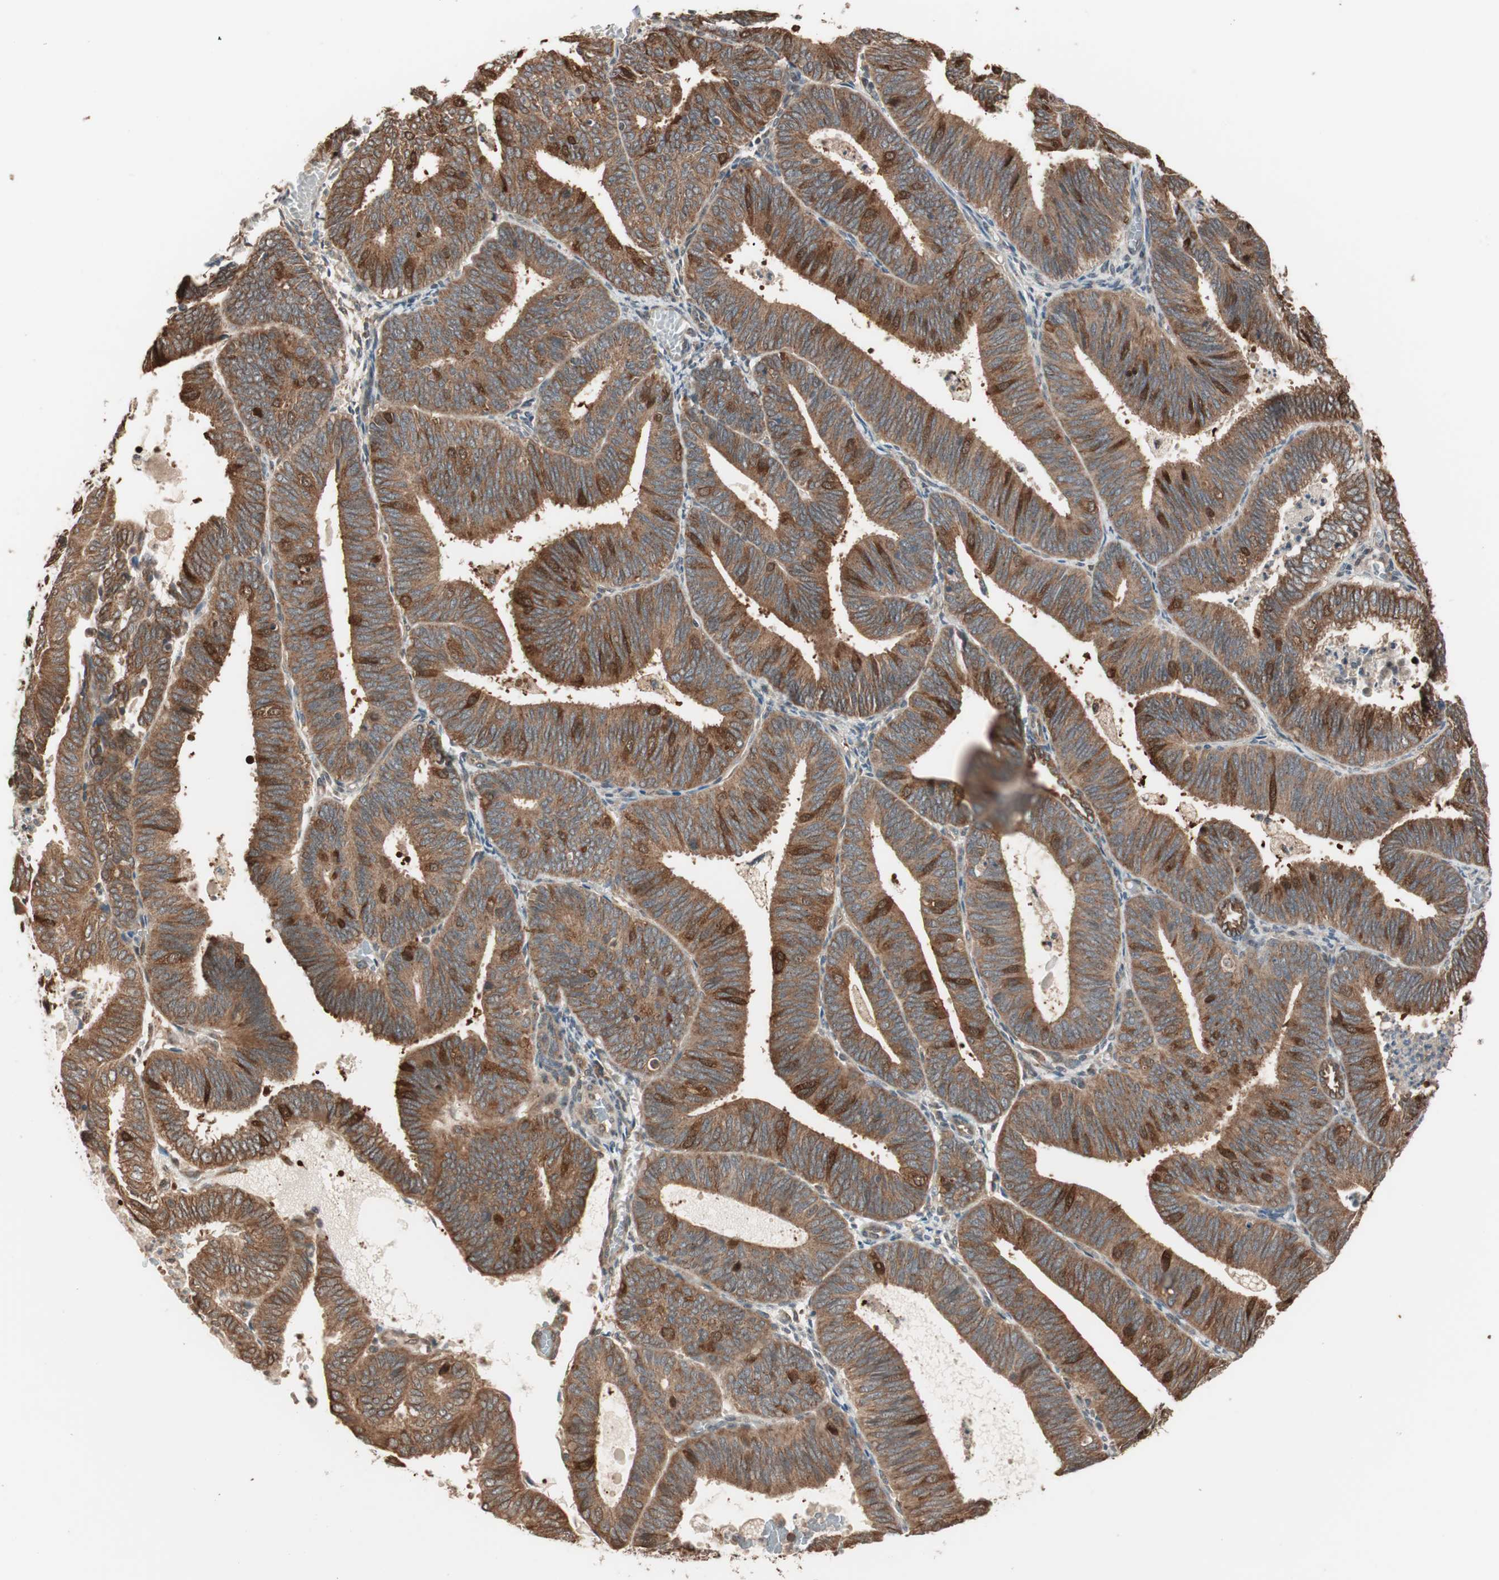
{"staining": {"intensity": "strong", "quantity": ">75%", "location": "cytoplasmic/membranous"}, "tissue": "endometrial cancer", "cell_type": "Tumor cells", "image_type": "cancer", "snomed": [{"axis": "morphology", "description": "Adenocarcinoma, NOS"}, {"axis": "topography", "description": "Uterus"}], "caption": "A photomicrograph of human adenocarcinoma (endometrial) stained for a protein reveals strong cytoplasmic/membranous brown staining in tumor cells.", "gene": "FBXO5", "patient": {"sex": "female", "age": 60}}